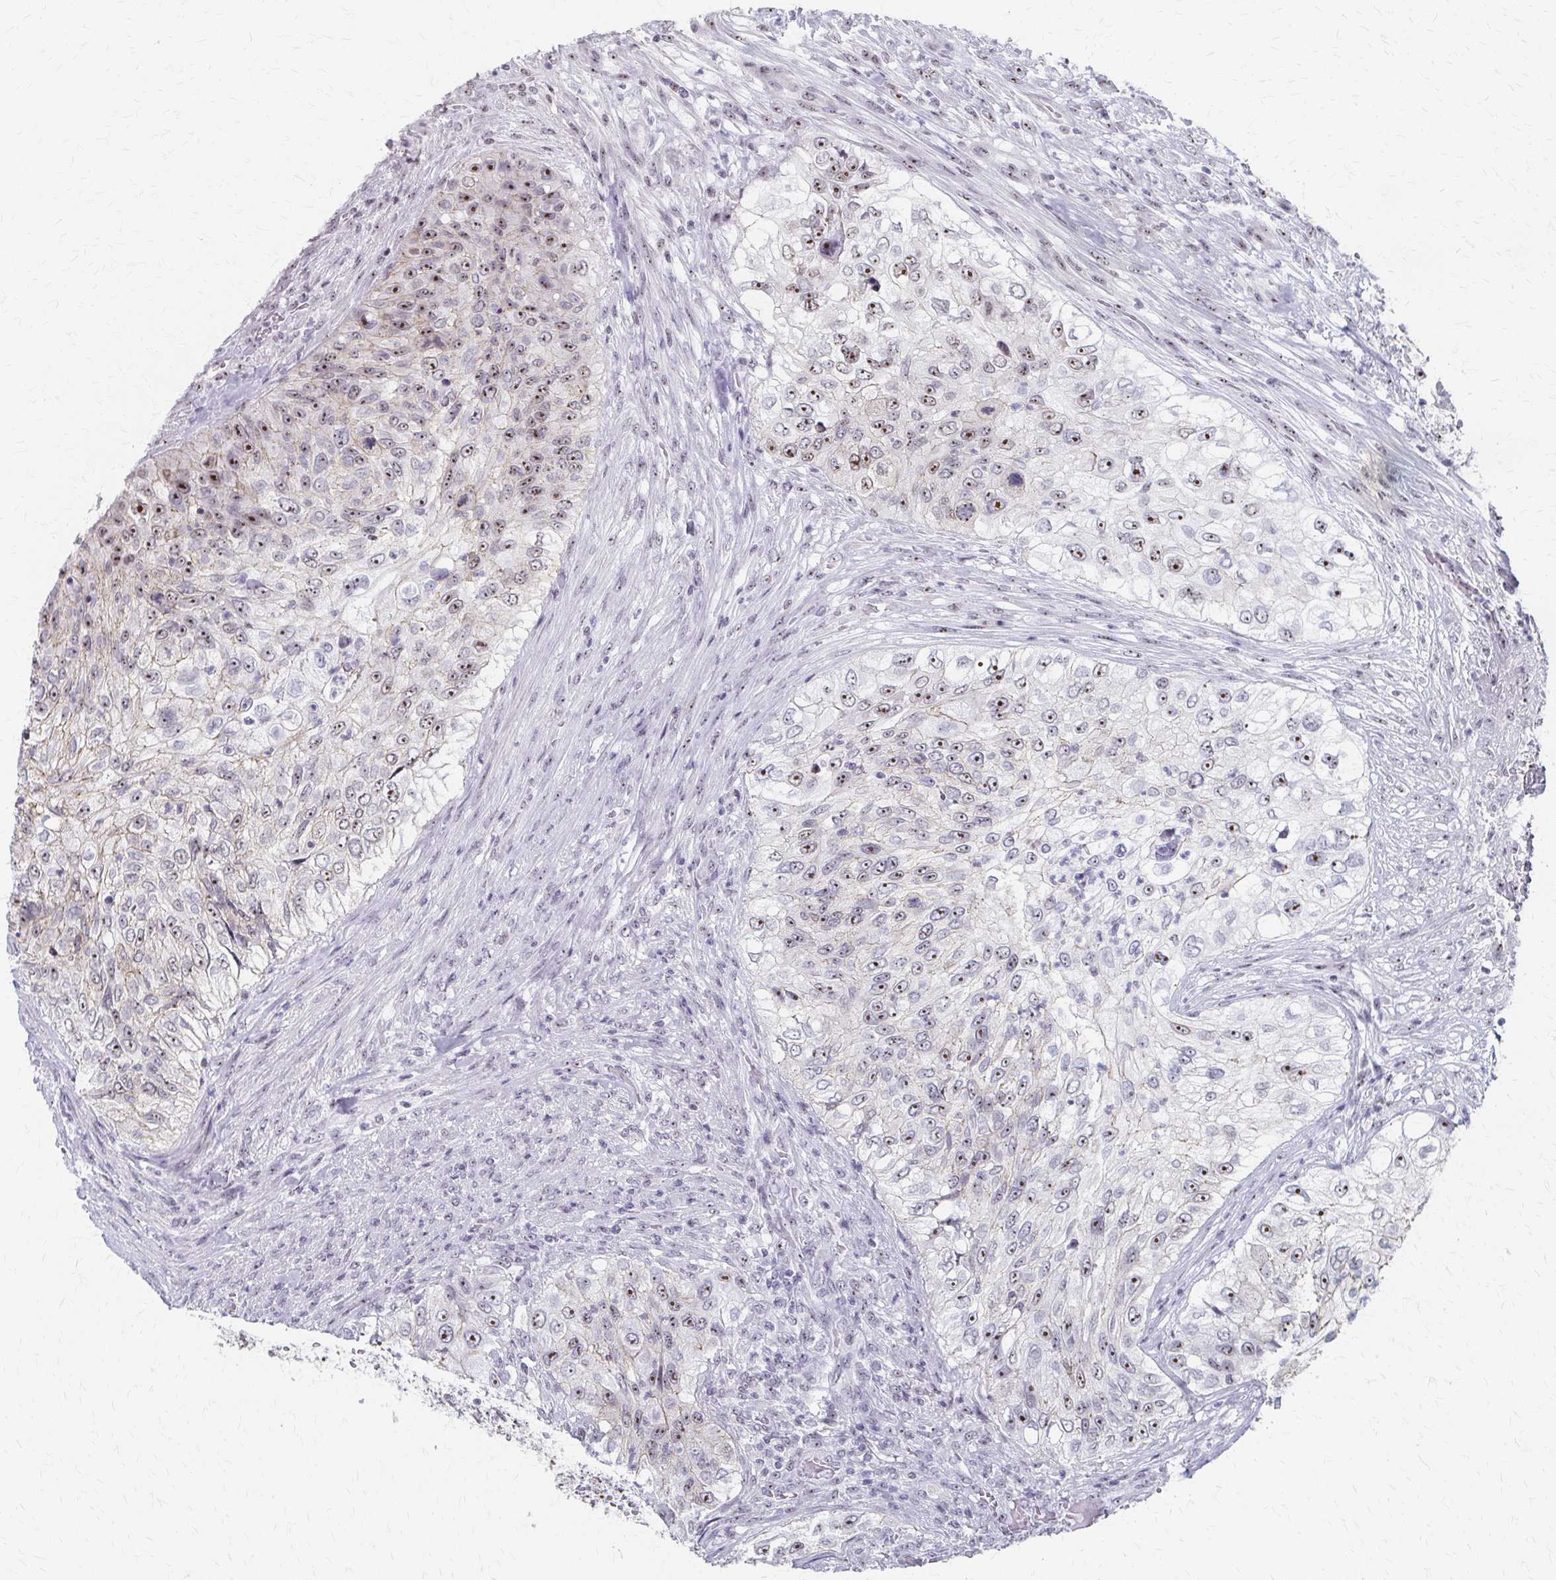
{"staining": {"intensity": "strong", "quantity": "25%-75%", "location": "nuclear"}, "tissue": "urothelial cancer", "cell_type": "Tumor cells", "image_type": "cancer", "snomed": [{"axis": "morphology", "description": "Urothelial carcinoma, High grade"}, {"axis": "topography", "description": "Urinary bladder"}], "caption": "A micrograph of human high-grade urothelial carcinoma stained for a protein demonstrates strong nuclear brown staining in tumor cells.", "gene": "PES1", "patient": {"sex": "female", "age": 60}}